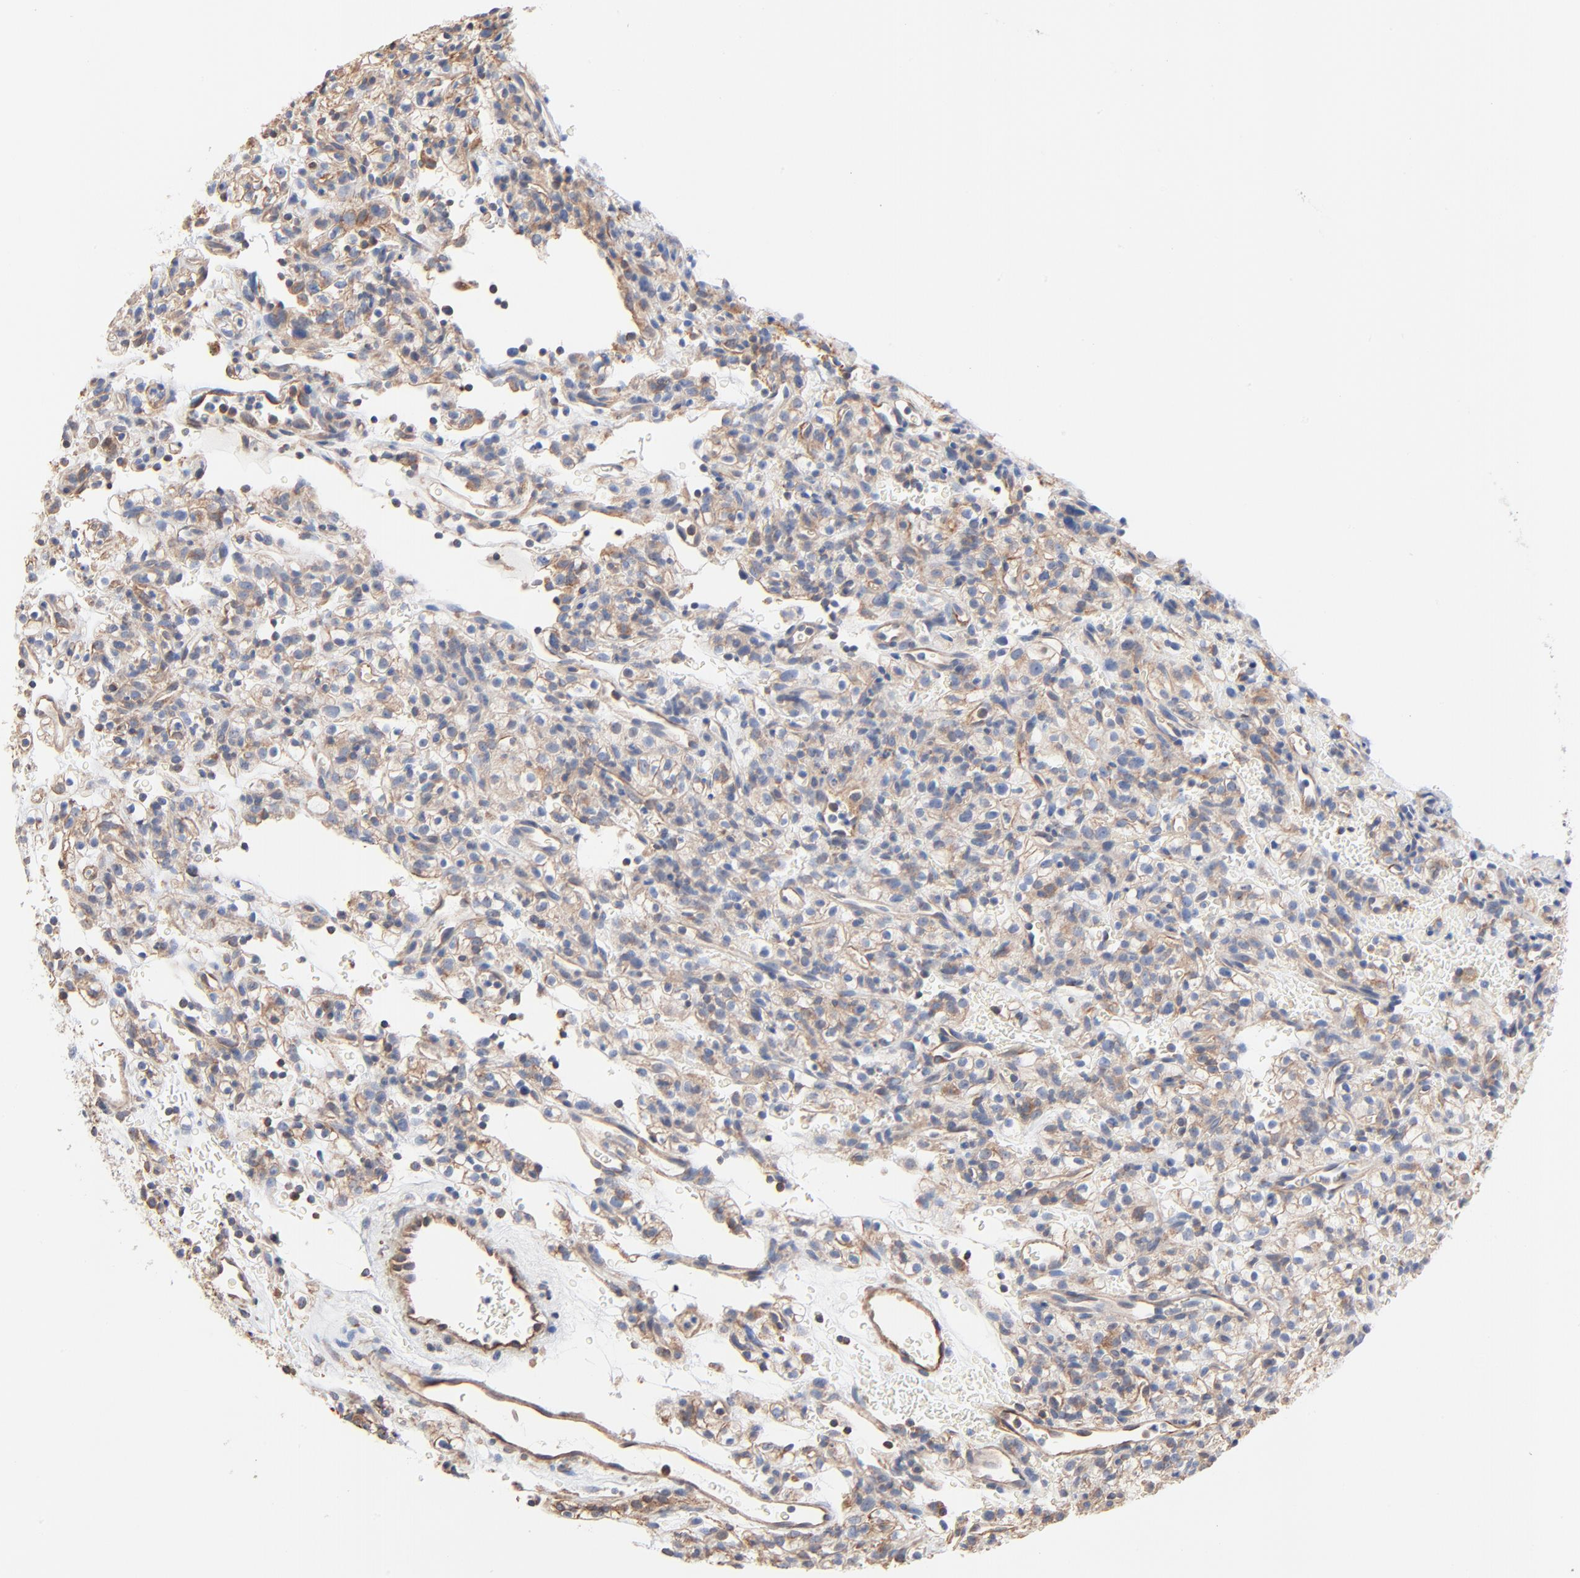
{"staining": {"intensity": "negative", "quantity": "none", "location": "none"}, "tissue": "renal cancer", "cell_type": "Tumor cells", "image_type": "cancer", "snomed": [{"axis": "morphology", "description": "Normal tissue, NOS"}, {"axis": "morphology", "description": "Adenocarcinoma, NOS"}, {"axis": "topography", "description": "Kidney"}], "caption": "Renal cancer was stained to show a protein in brown. There is no significant positivity in tumor cells.", "gene": "ABCD4", "patient": {"sex": "female", "age": 72}}